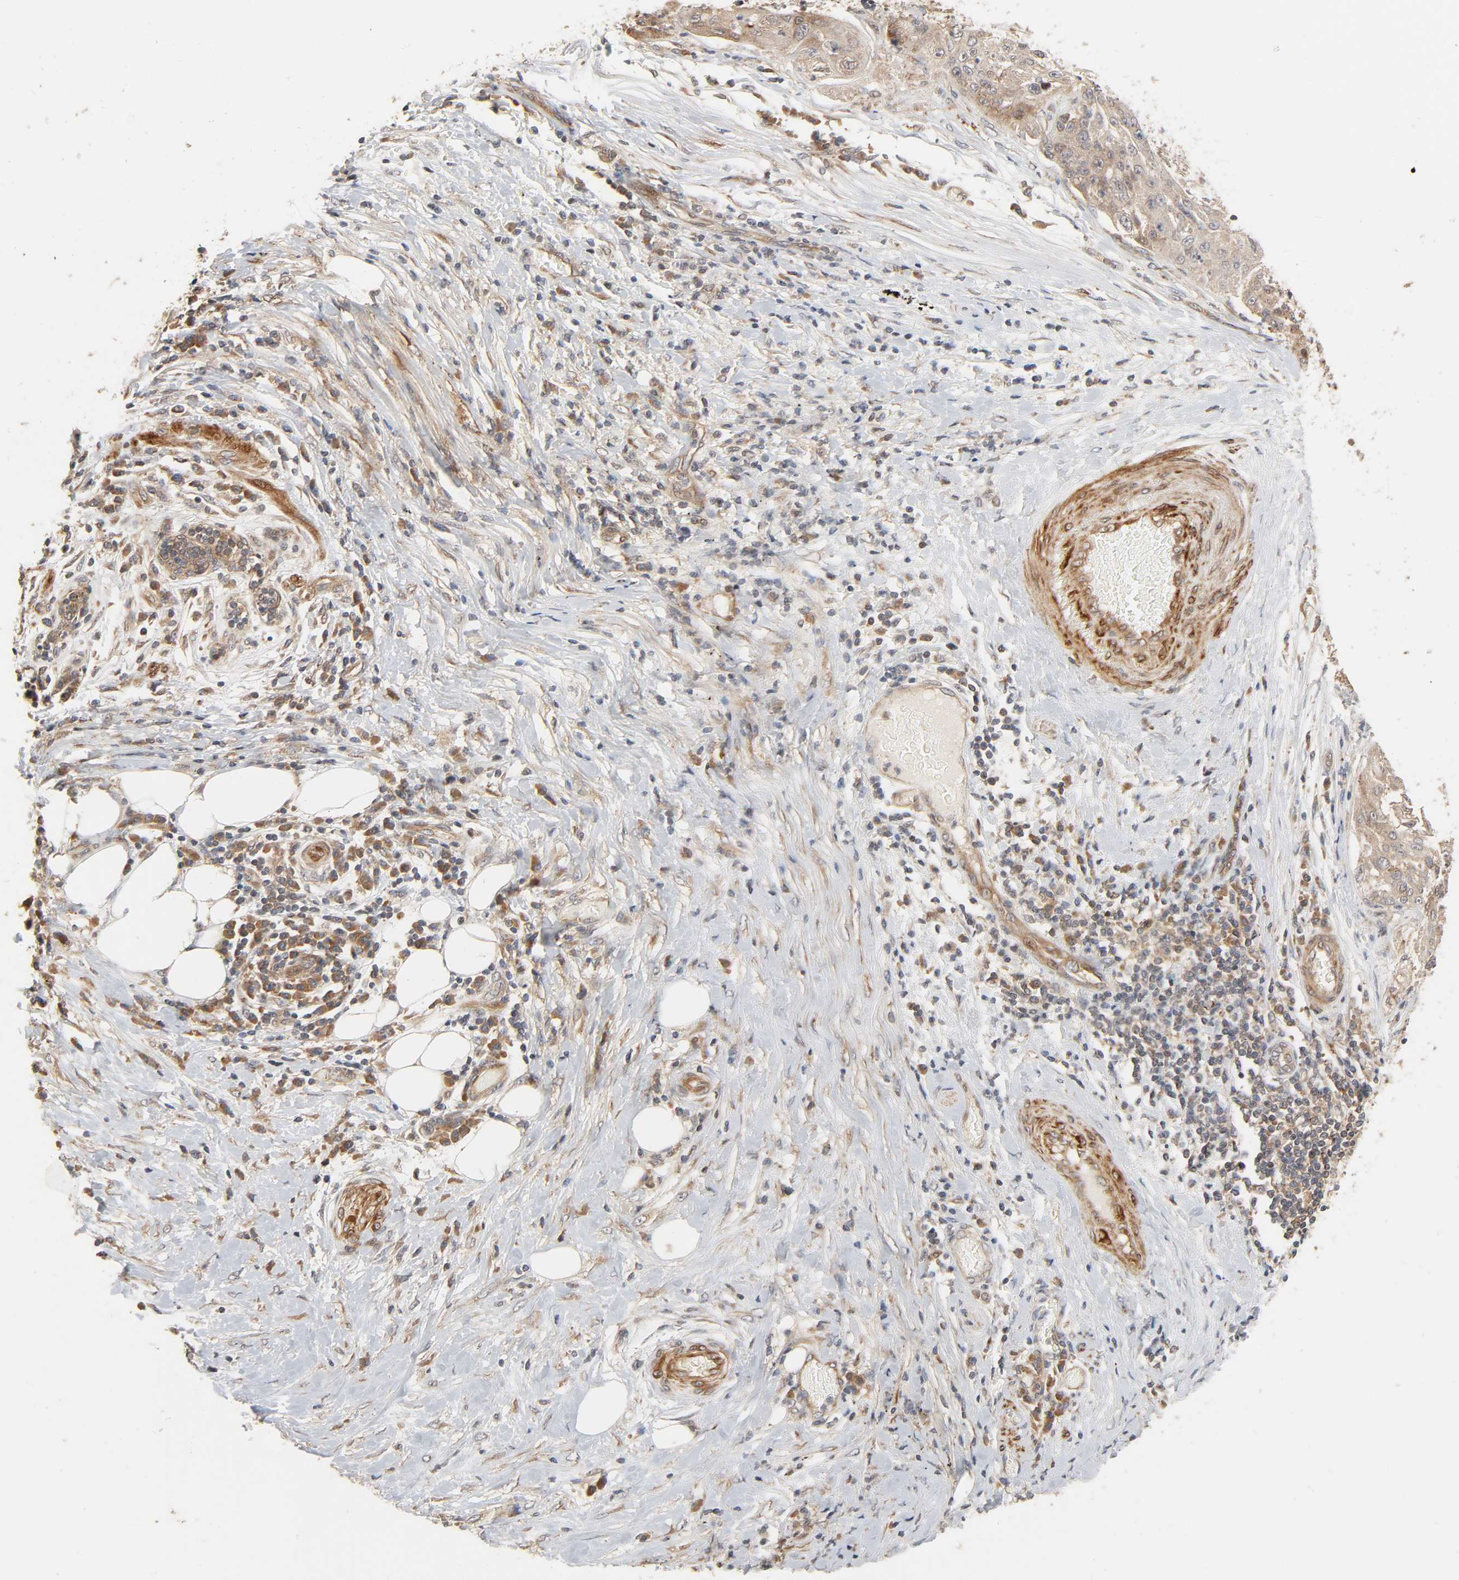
{"staining": {"intensity": "moderate", "quantity": ">75%", "location": "cytoplasmic/membranous"}, "tissue": "lung cancer", "cell_type": "Tumor cells", "image_type": "cancer", "snomed": [{"axis": "morphology", "description": "Inflammation, NOS"}, {"axis": "morphology", "description": "Squamous cell carcinoma, NOS"}, {"axis": "topography", "description": "Lymph node"}, {"axis": "topography", "description": "Soft tissue"}, {"axis": "topography", "description": "Lung"}], "caption": "IHC image of lung squamous cell carcinoma stained for a protein (brown), which shows medium levels of moderate cytoplasmic/membranous expression in about >75% of tumor cells.", "gene": "NEMF", "patient": {"sex": "male", "age": 66}}